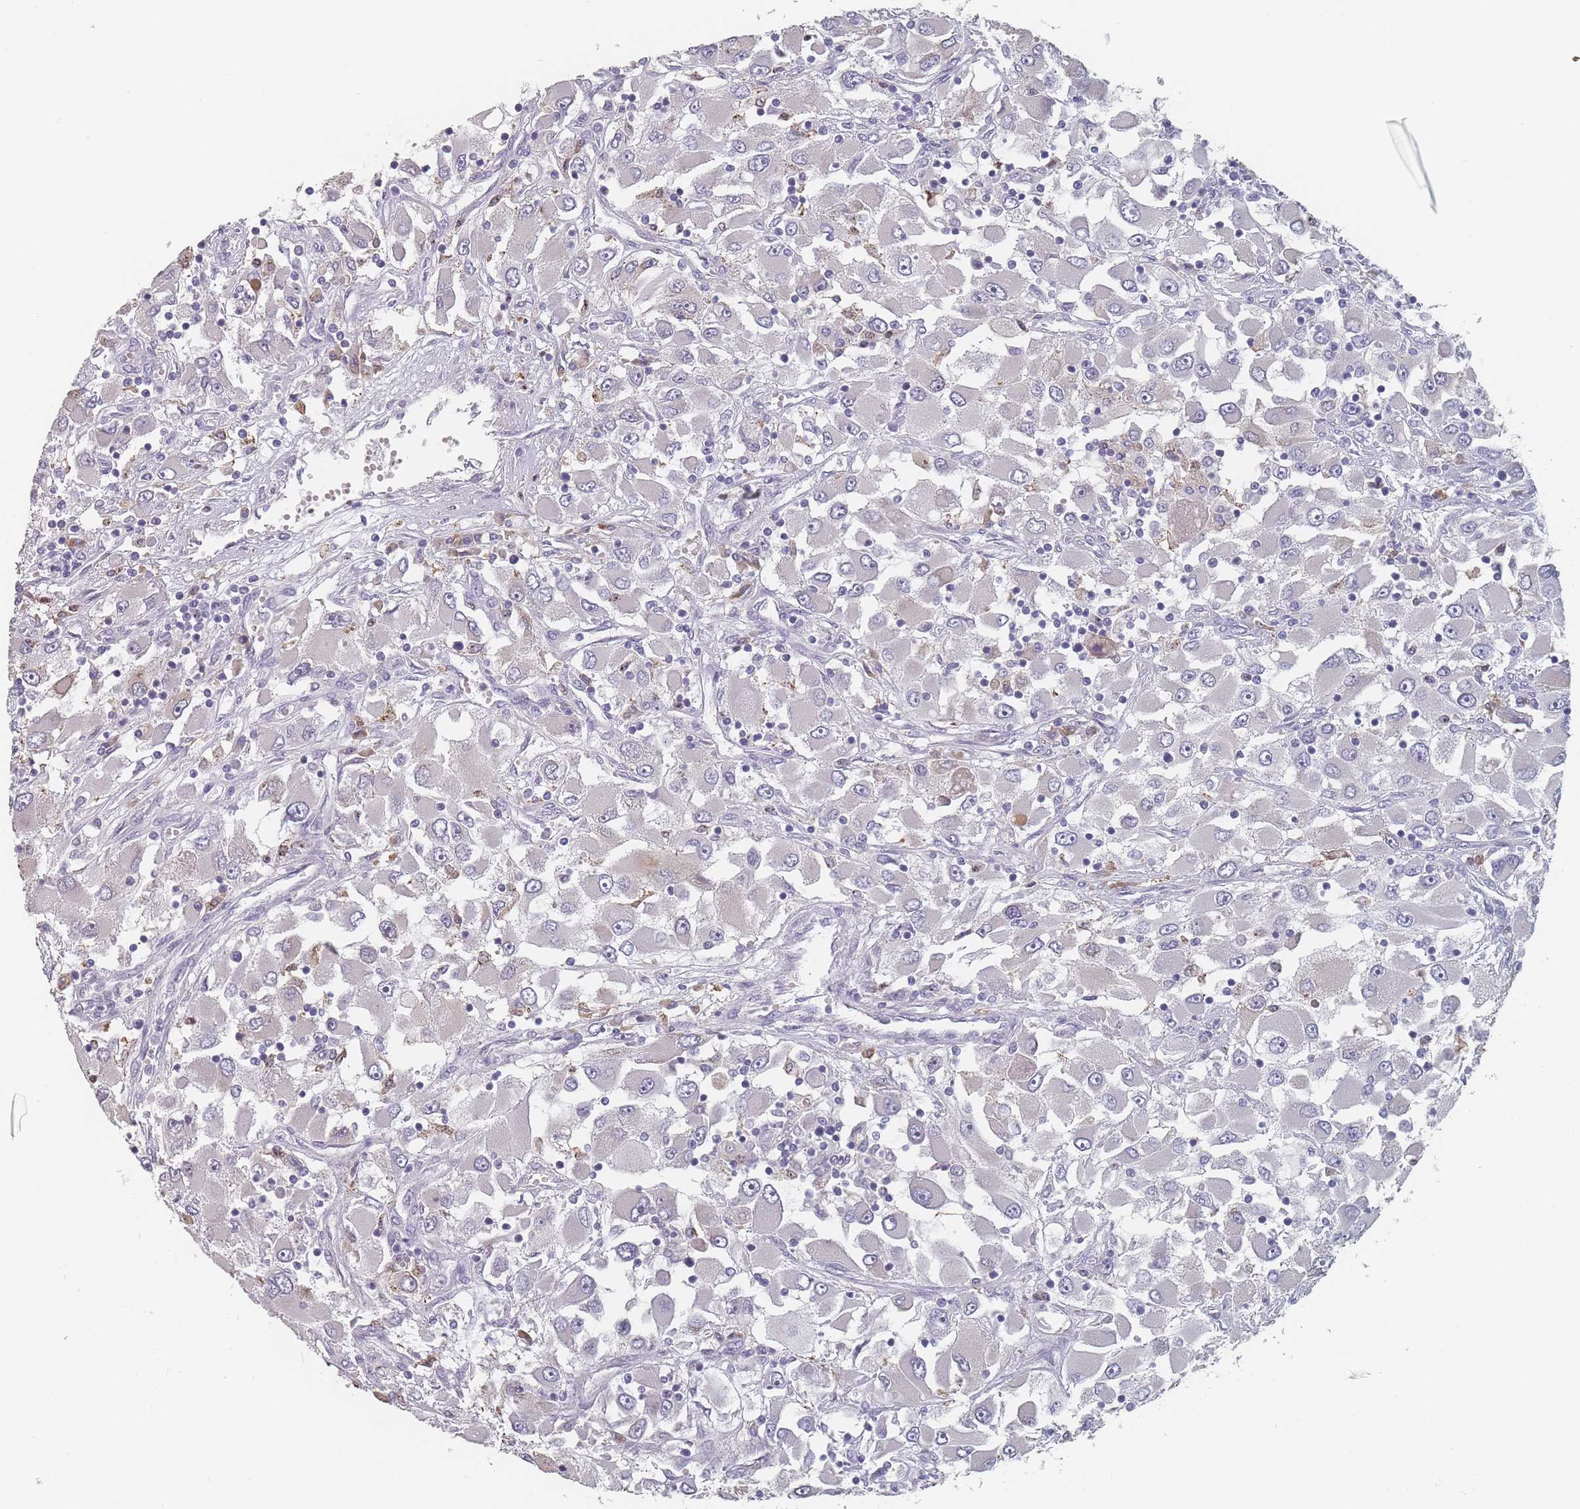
{"staining": {"intensity": "negative", "quantity": "none", "location": "none"}, "tissue": "renal cancer", "cell_type": "Tumor cells", "image_type": "cancer", "snomed": [{"axis": "morphology", "description": "Adenocarcinoma, NOS"}, {"axis": "topography", "description": "Kidney"}], "caption": "This photomicrograph is of renal adenocarcinoma stained with IHC to label a protein in brown with the nuclei are counter-stained blue. There is no expression in tumor cells.", "gene": "SLC35E4", "patient": {"sex": "female", "age": 52}}